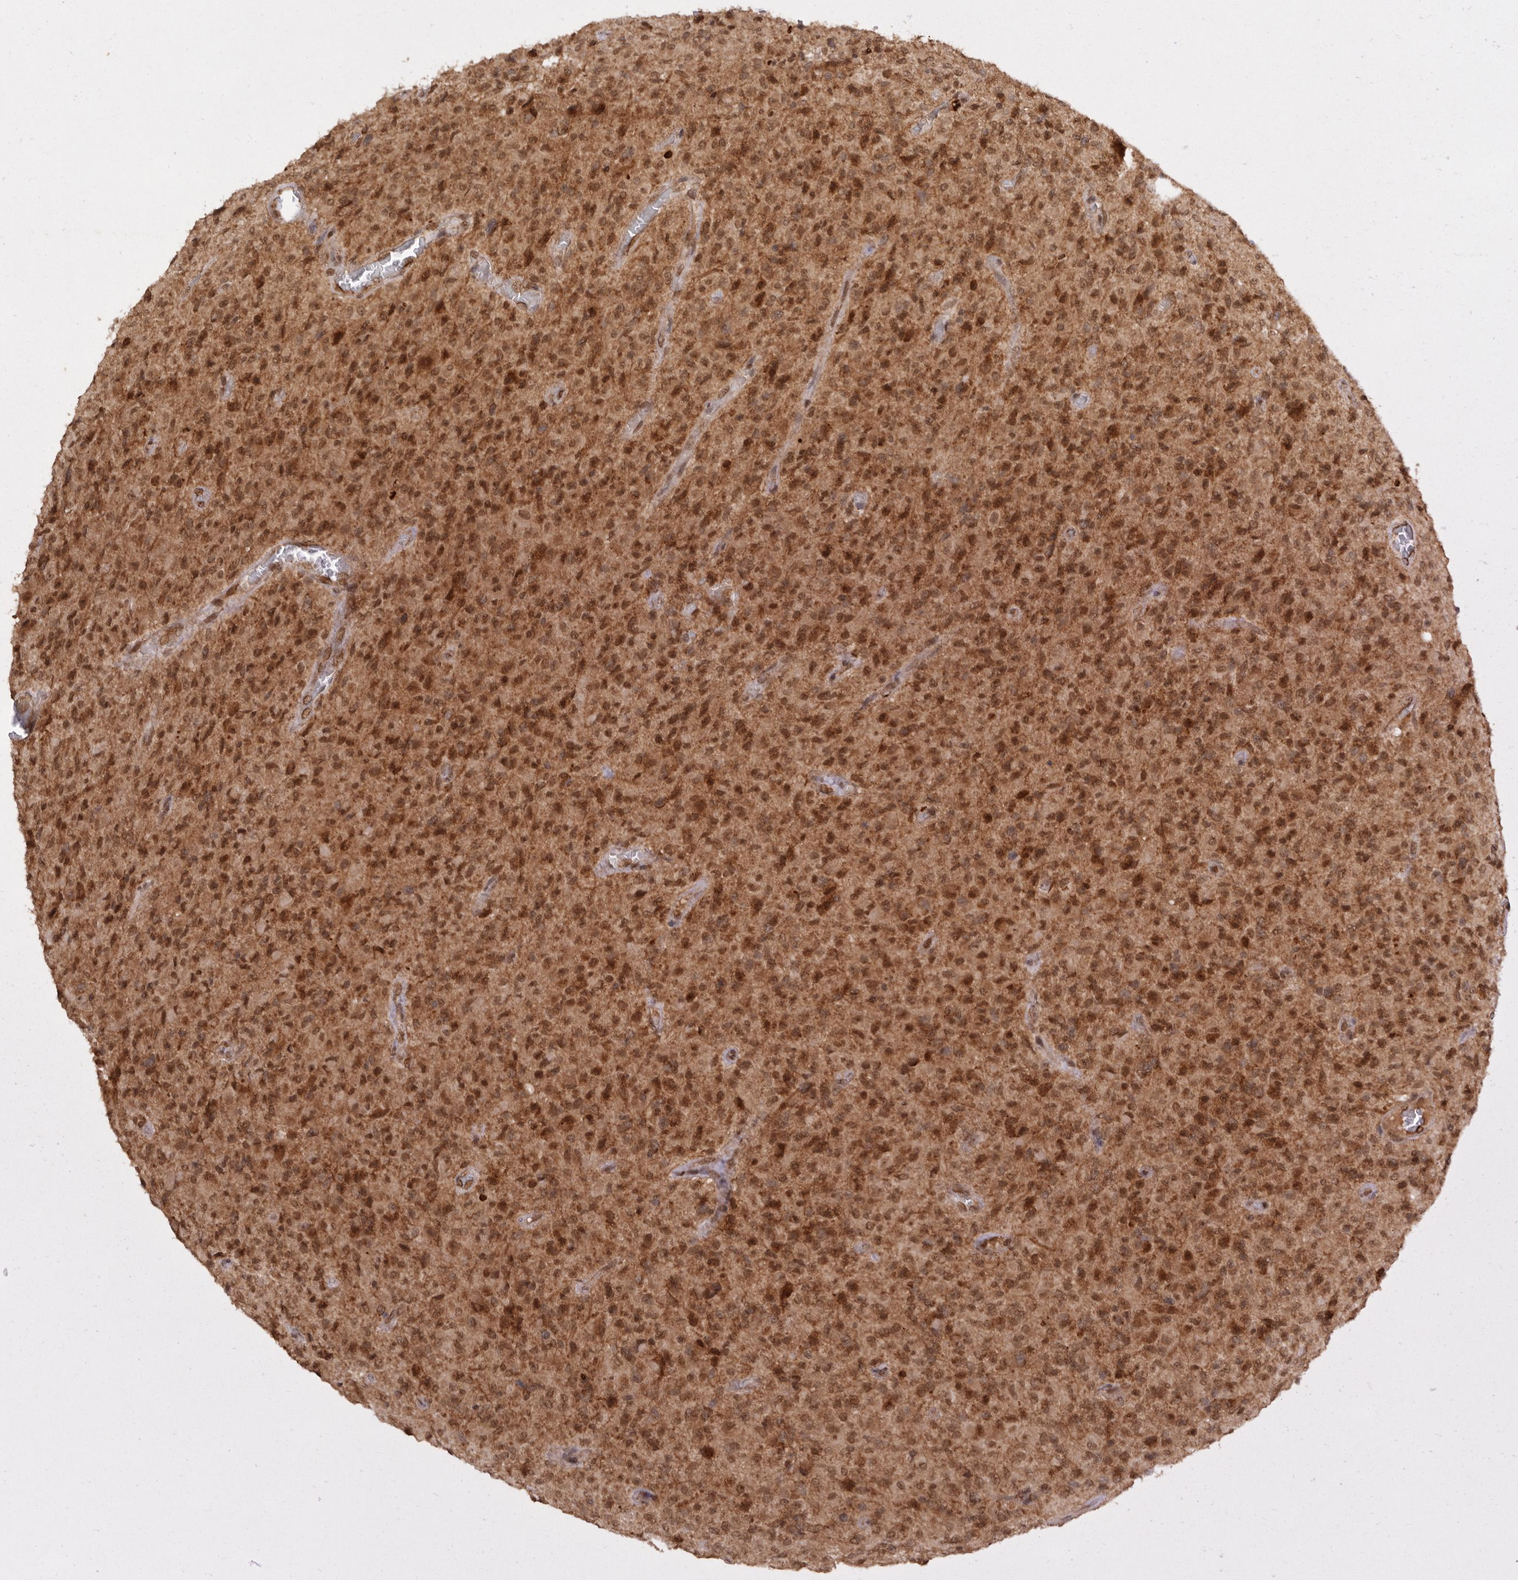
{"staining": {"intensity": "moderate", "quantity": ">75%", "location": "cytoplasmic/membranous,nuclear"}, "tissue": "glioma", "cell_type": "Tumor cells", "image_type": "cancer", "snomed": [{"axis": "morphology", "description": "Glioma, malignant, High grade"}, {"axis": "topography", "description": "Brain"}], "caption": "This image reveals malignant glioma (high-grade) stained with immunohistochemistry (IHC) to label a protein in brown. The cytoplasmic/membranous and nuclear of tumor cells show moderate positivity for the protein. Nuclei are counter-stained blue.", "gene": "TARS2", "patient": {"sex": "female", "age": 57}}